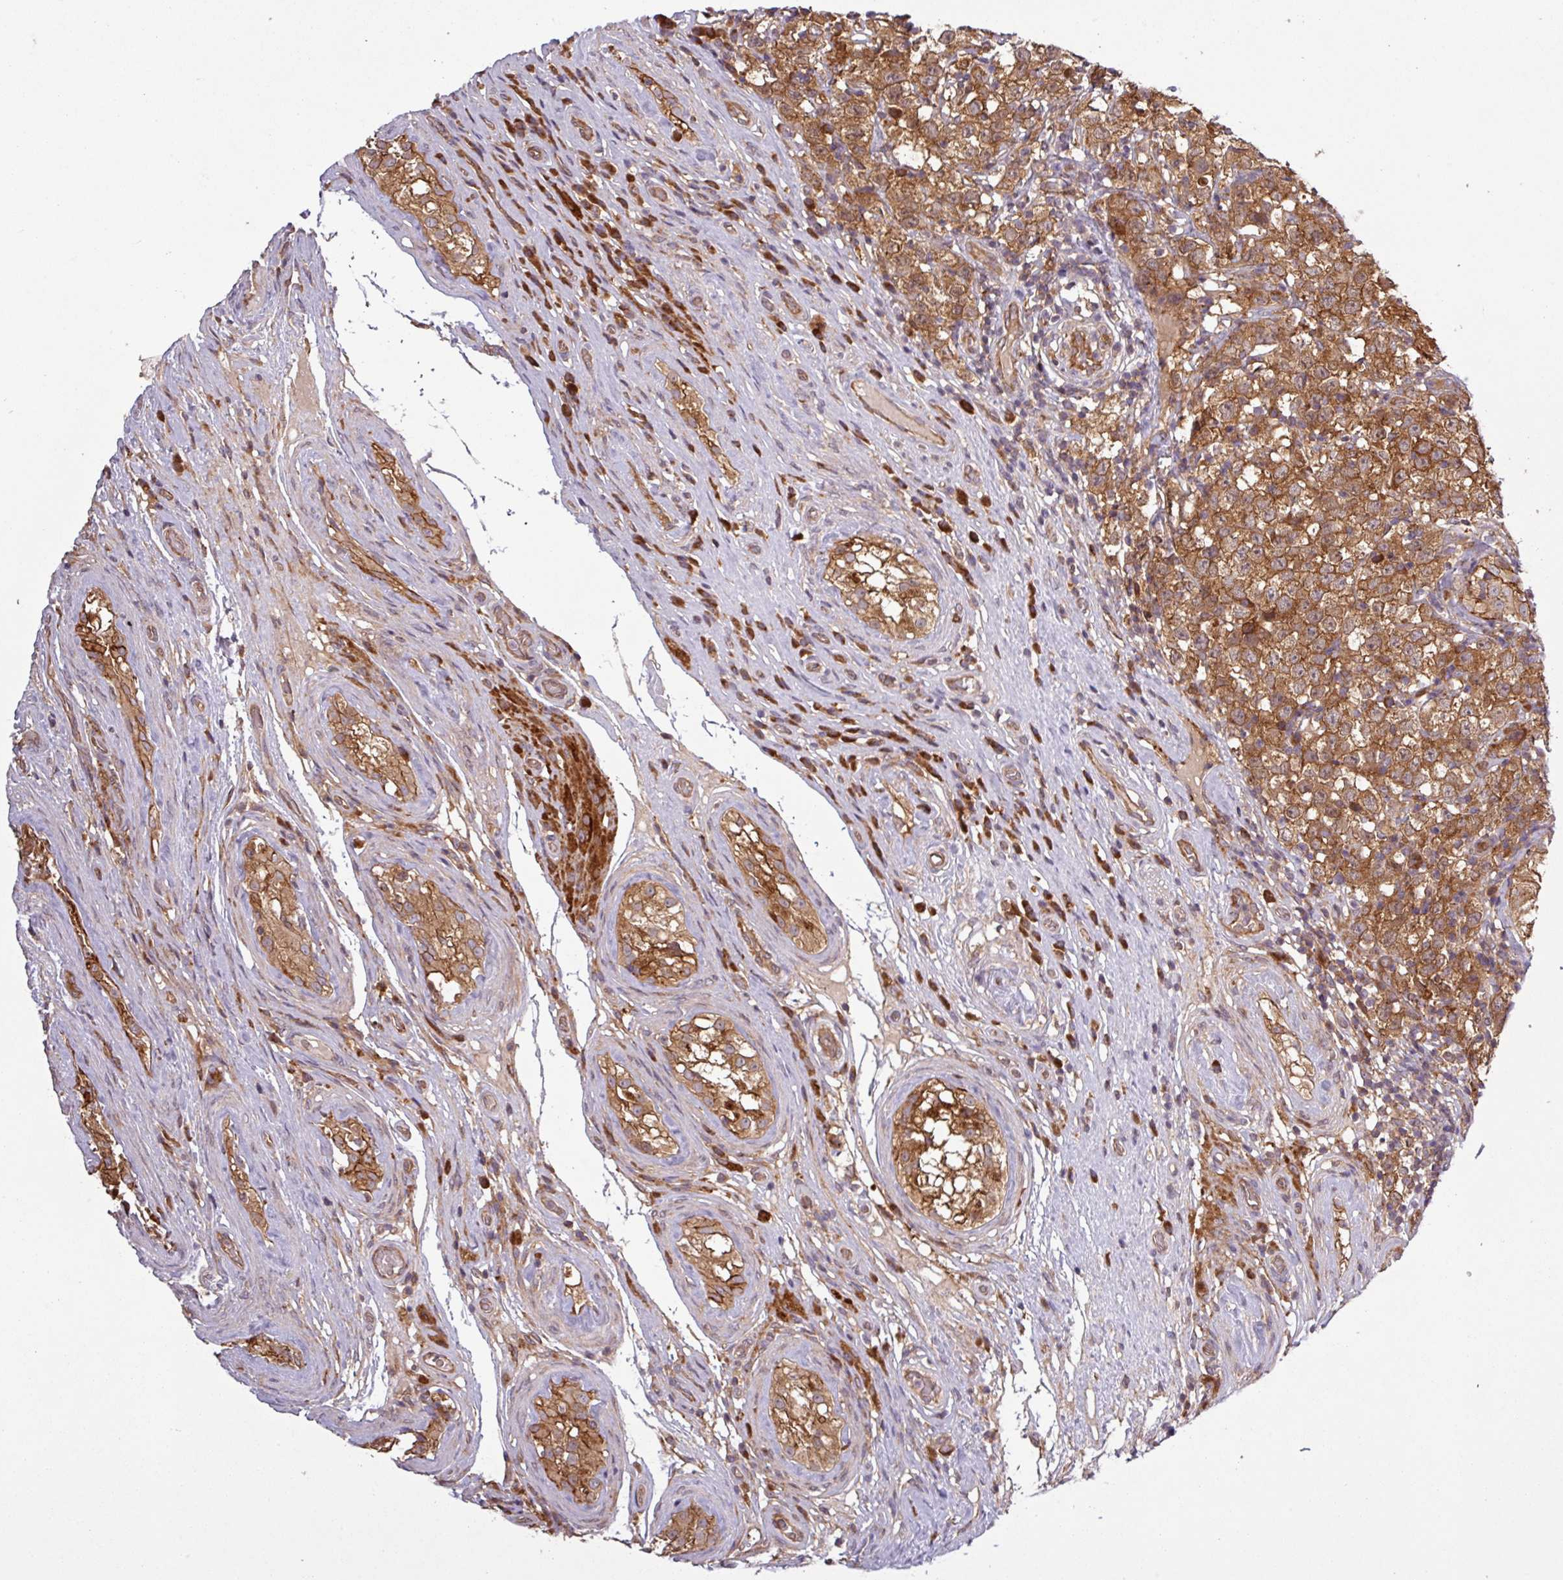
{"staining": {"intensity": "strong", "quantity": ">75%", "location": "cytoplasmic/membranous"}, "tissue": "testis cancer", "cell_type": "Tumor cells", "image_type": "cancer", "snomed": [{"axis": "morphology", "description": "Seminoma, NOS"}, {"axis": "morphology", "description": "Carcinoma, Embryonal, NOS"}, {"axis": "topography", "description": "Testis"}], "caption": "A histopathology image of human testis cancer (seminoma) stained for a protein shows strong cytoplasmic/membranous brown staining in tumor cells. The staining was performed using DAB to visualize the protein expression in brown, while the nuclei were stained in blue with hematoxylin (Magnification: 20x).", "gene": "SIRPB2", "patient": {"sex": "male", "age": 41}}